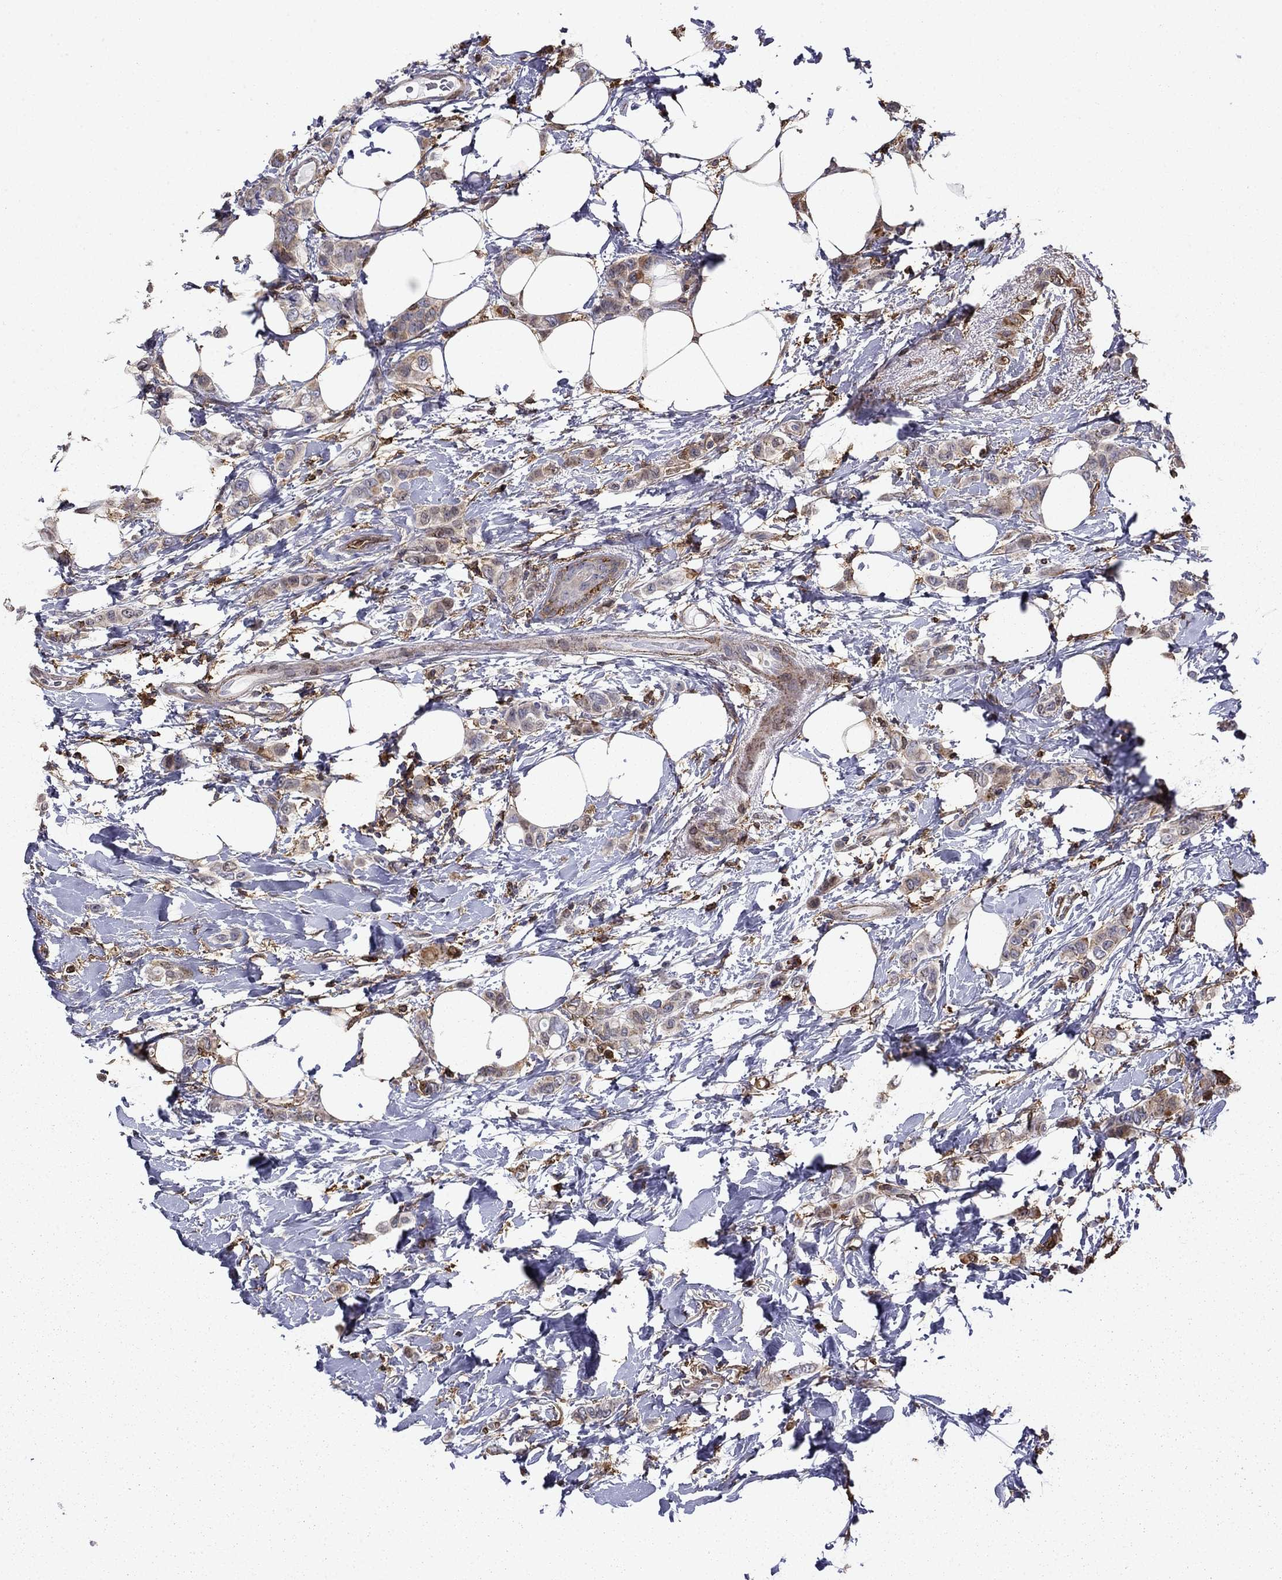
{"staining": {"intensity": "negative", "quantity": "none", "location": "none"}, "tissue": "breast cancer", "cell_type": "Tumor cells", "image_type": "cancer", "snomed": [{"axis": "morphology", "description": "Lobular carcinoma"}, {"axis": "topography", "description": "Breast"}], "caption": "High power microscopy histopathology image of an immunohistochemistry photomicrograph of lobular carcinoma (breast), revealing no significant expression in tumor cells.", "gene": "PLAU", "patient": {"sex": "female", "age": 66}}